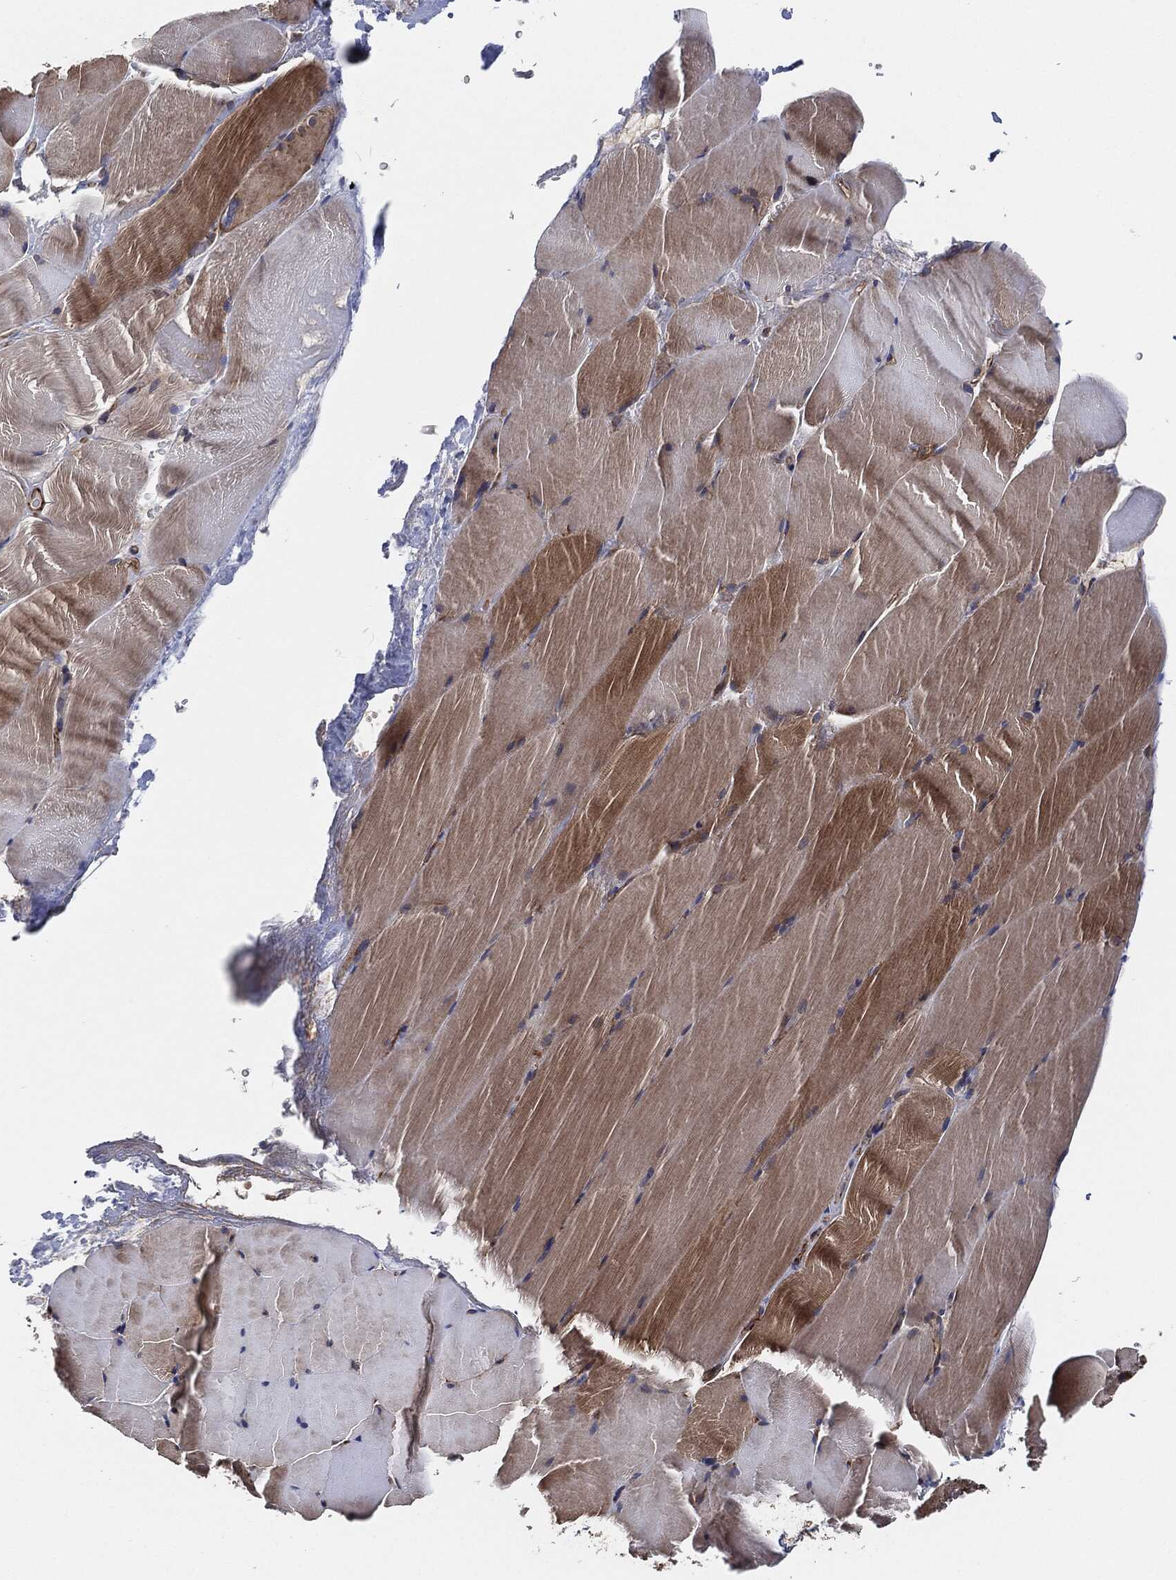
{"staining": {"intensity": "moderate", "quantity": "25%-75%", "location": "cytoplasmic/membranous"}, "tissue": "skeletal muscle", "cell_type": "Myocytes", "image_type": "normal", "snomed": [{"axis": "morphology", "description": "Normal tissue, NOS"}, {"axis": "topography", "description": "Skeletal muscle"}], "caption": "Brown immunohistochemical staining in unremarkable skeletal muscle displays moderate cytoplasmic/membranous staining in approximately 25%-75% of myocytes.", "gene": "CTNNA1", "patient": {"sex": "female", "age": 37}}